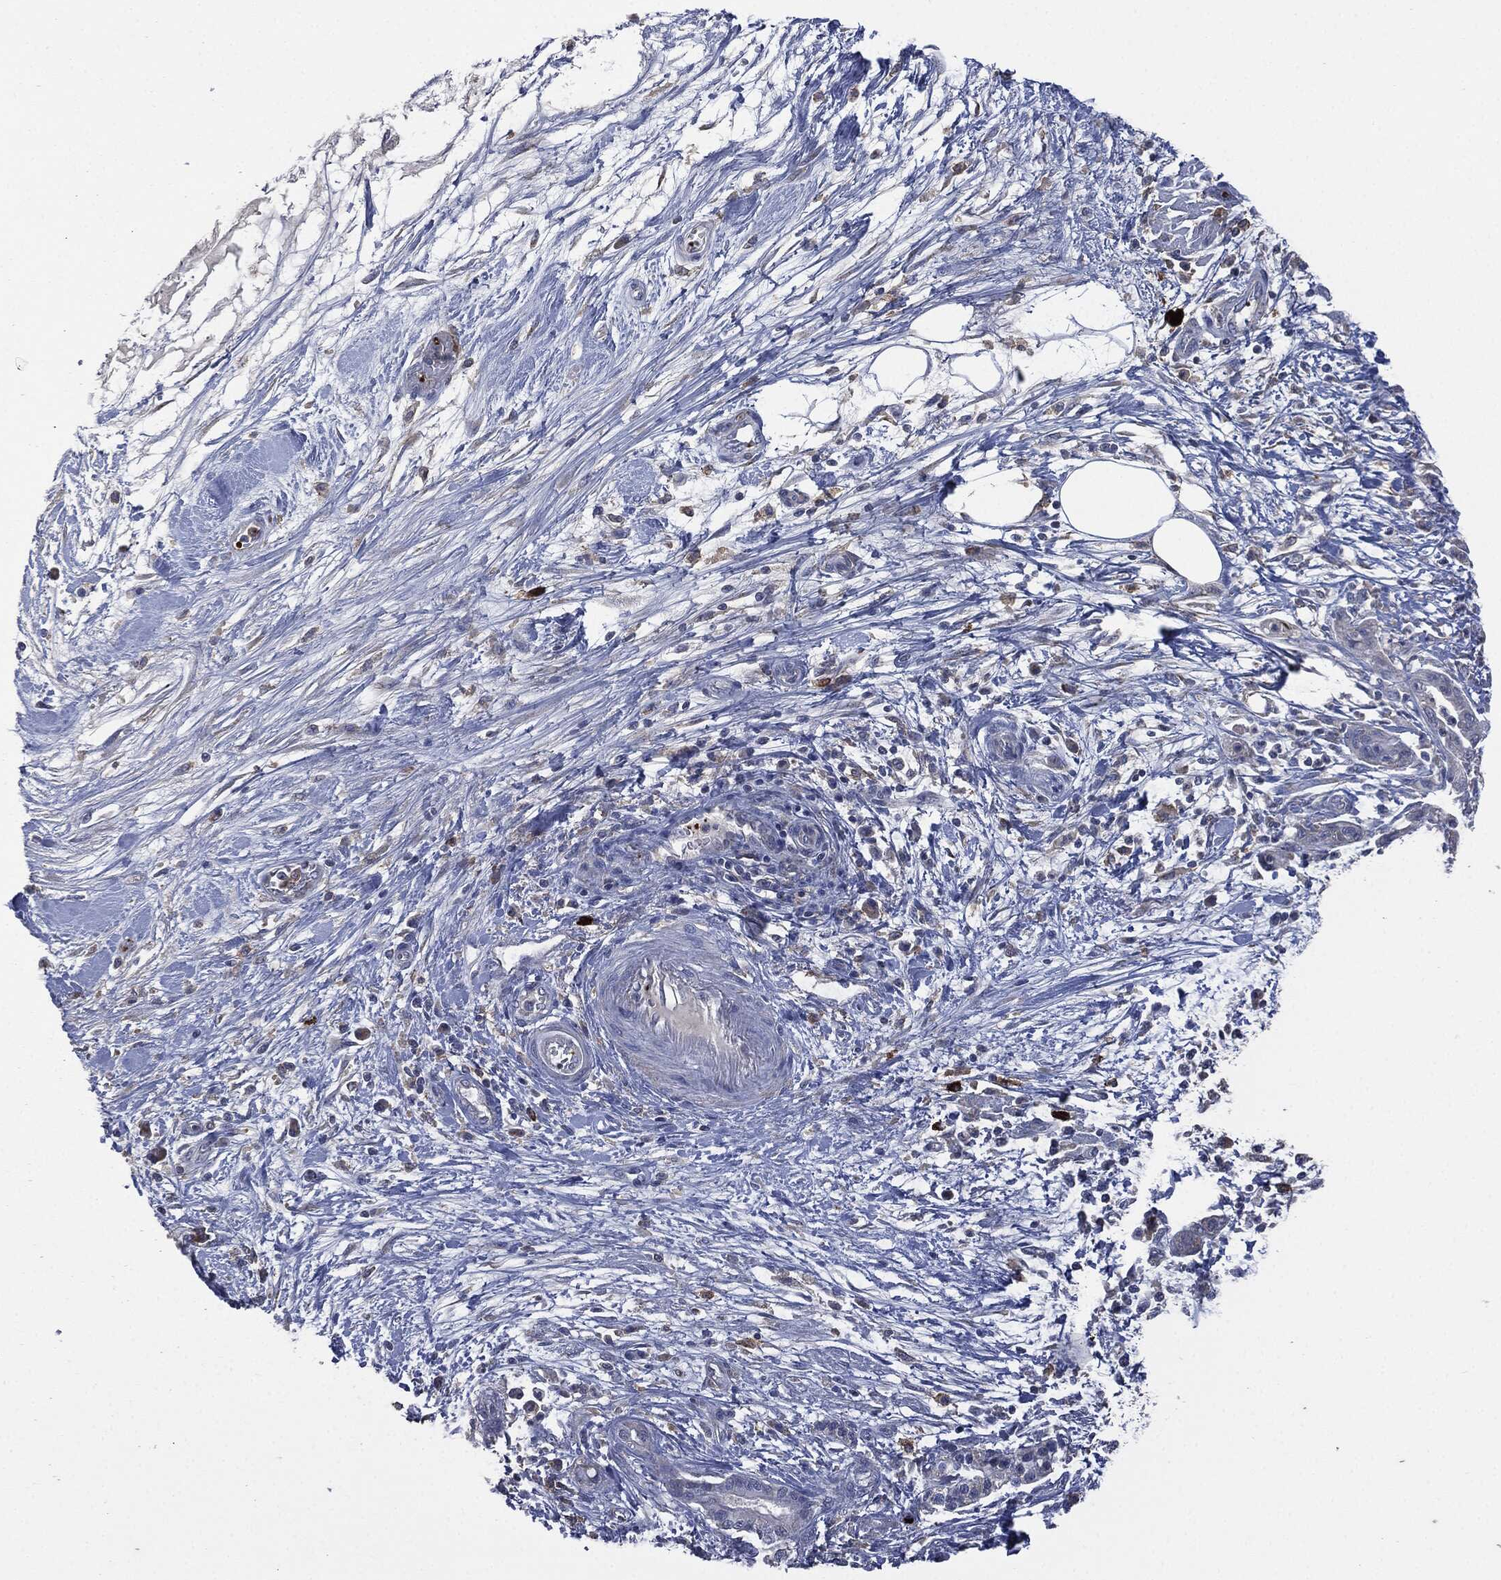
{"staining": {"intensity": "negative", "quantity": "none", "location": "none"}, "tissue": "pancreatic cancer", "cell_type": "Tumor cells", "image_type": "cancer", "snomed": [{"axis": "morphology", "description": "Adenocarcinoma, NOS"}, {"axis": "topography", "description": "Pancreas"}], "caption": "High magnification brightfield microscopy of pancreatic cancer (adenocarcinoma) stained with DAB (3,3'-diaminobenzidine) (brown) and counterstained with hematoxylin (blue): tumor cells show no significant expression.", "gene": "CD33", "patient": {"sex": "female", "age": 73}}